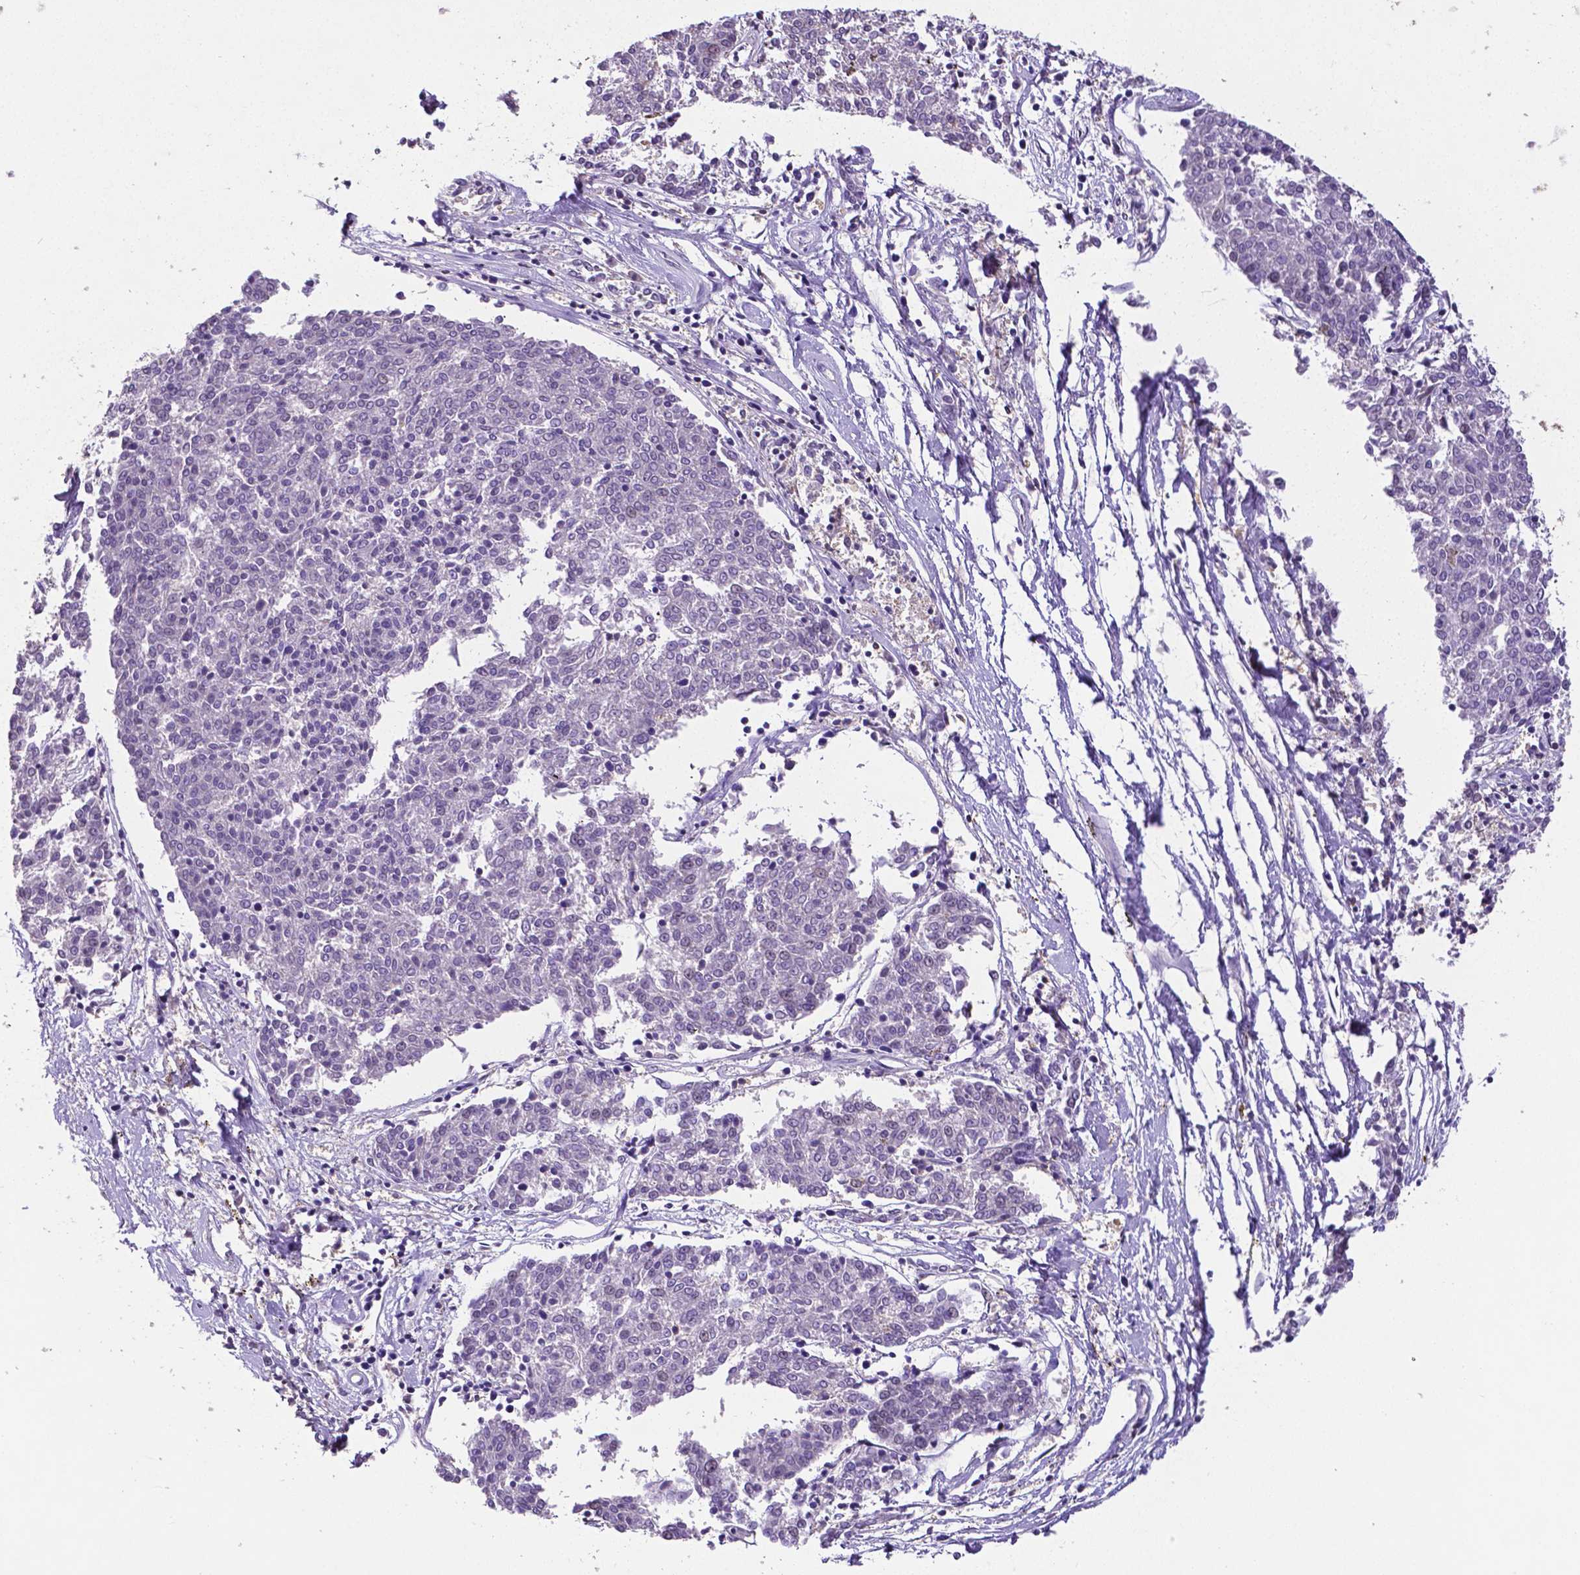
{"staining": {"intensity": "negative", "quantity": "none", "location": "none"}, "tissue": "melanoma", "cell_type": "Tumor cells", "image_type": "cancer", "snomed": [{"axis": "morphology", "description": "Malignant melanoma, NOS"}, {"axis": "topography", "description": "Skin"}], "caption": "The micrograph reveals no significant expression in tumor cells of malignant melanoma.", "gene": "CD4", "patient": {"sex": "female", "age": 72}}